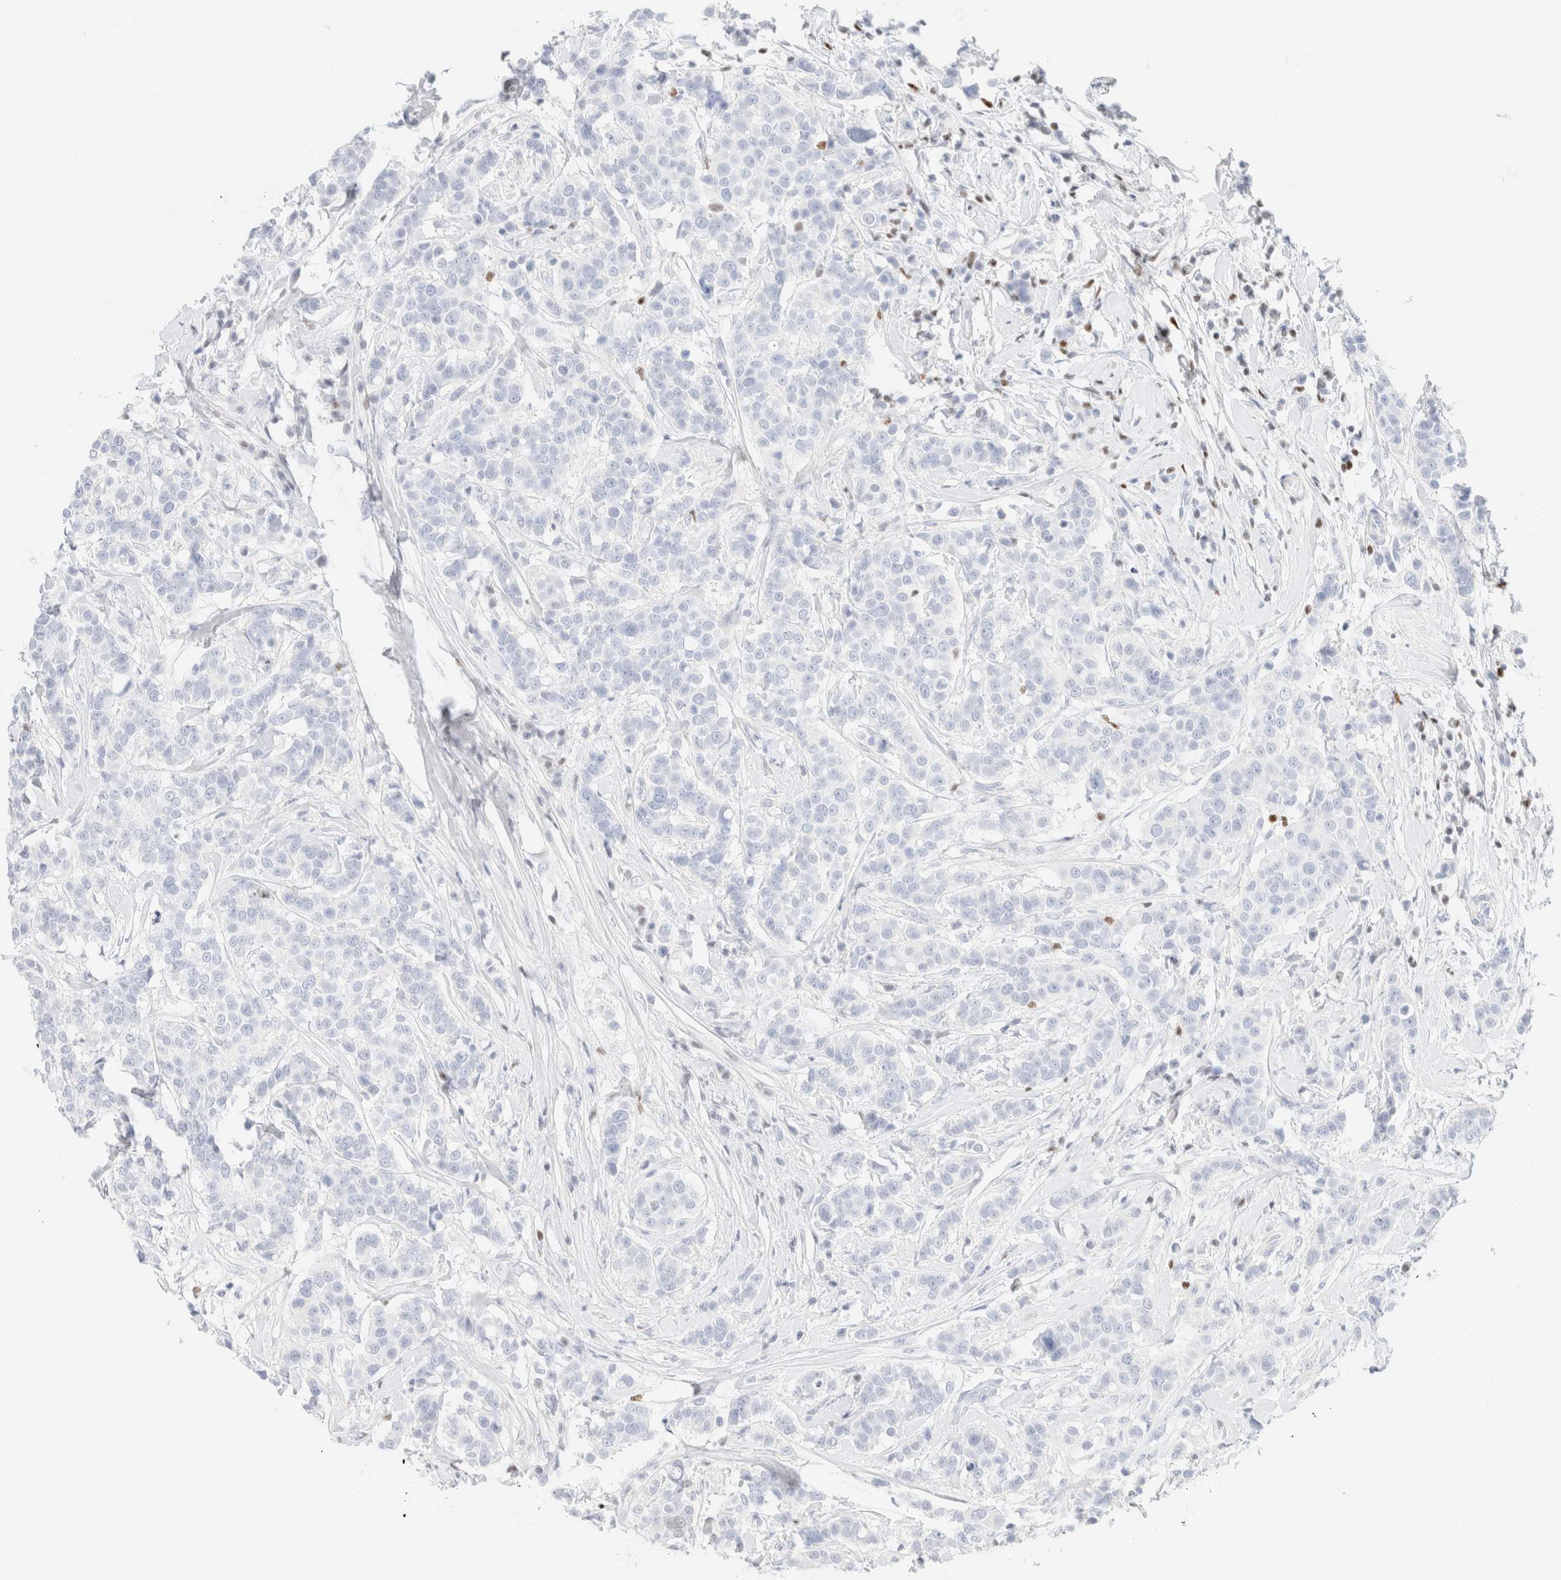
{"staining": {"intensity": "negative", "quantity": "none", "location": "none"}, "tissue": "breast cancer", "cell_type": "Tumor cells", "image_type": "cancer", "snomed": [{"axis": "morphology", "description": "Duct carcinoma"}, {"axis": "topography", "description": "Breast"}], "caption": "Infiltrating ductal carcinoma (breast) was stained to show a protein in brown. There is no significant staining in tumor cells. (DAB immunohistochemistry visualized using brightfield microscopy, high magnification).", "gene": "IKZF3", "patient": {"sex": "female", "age": 27}}